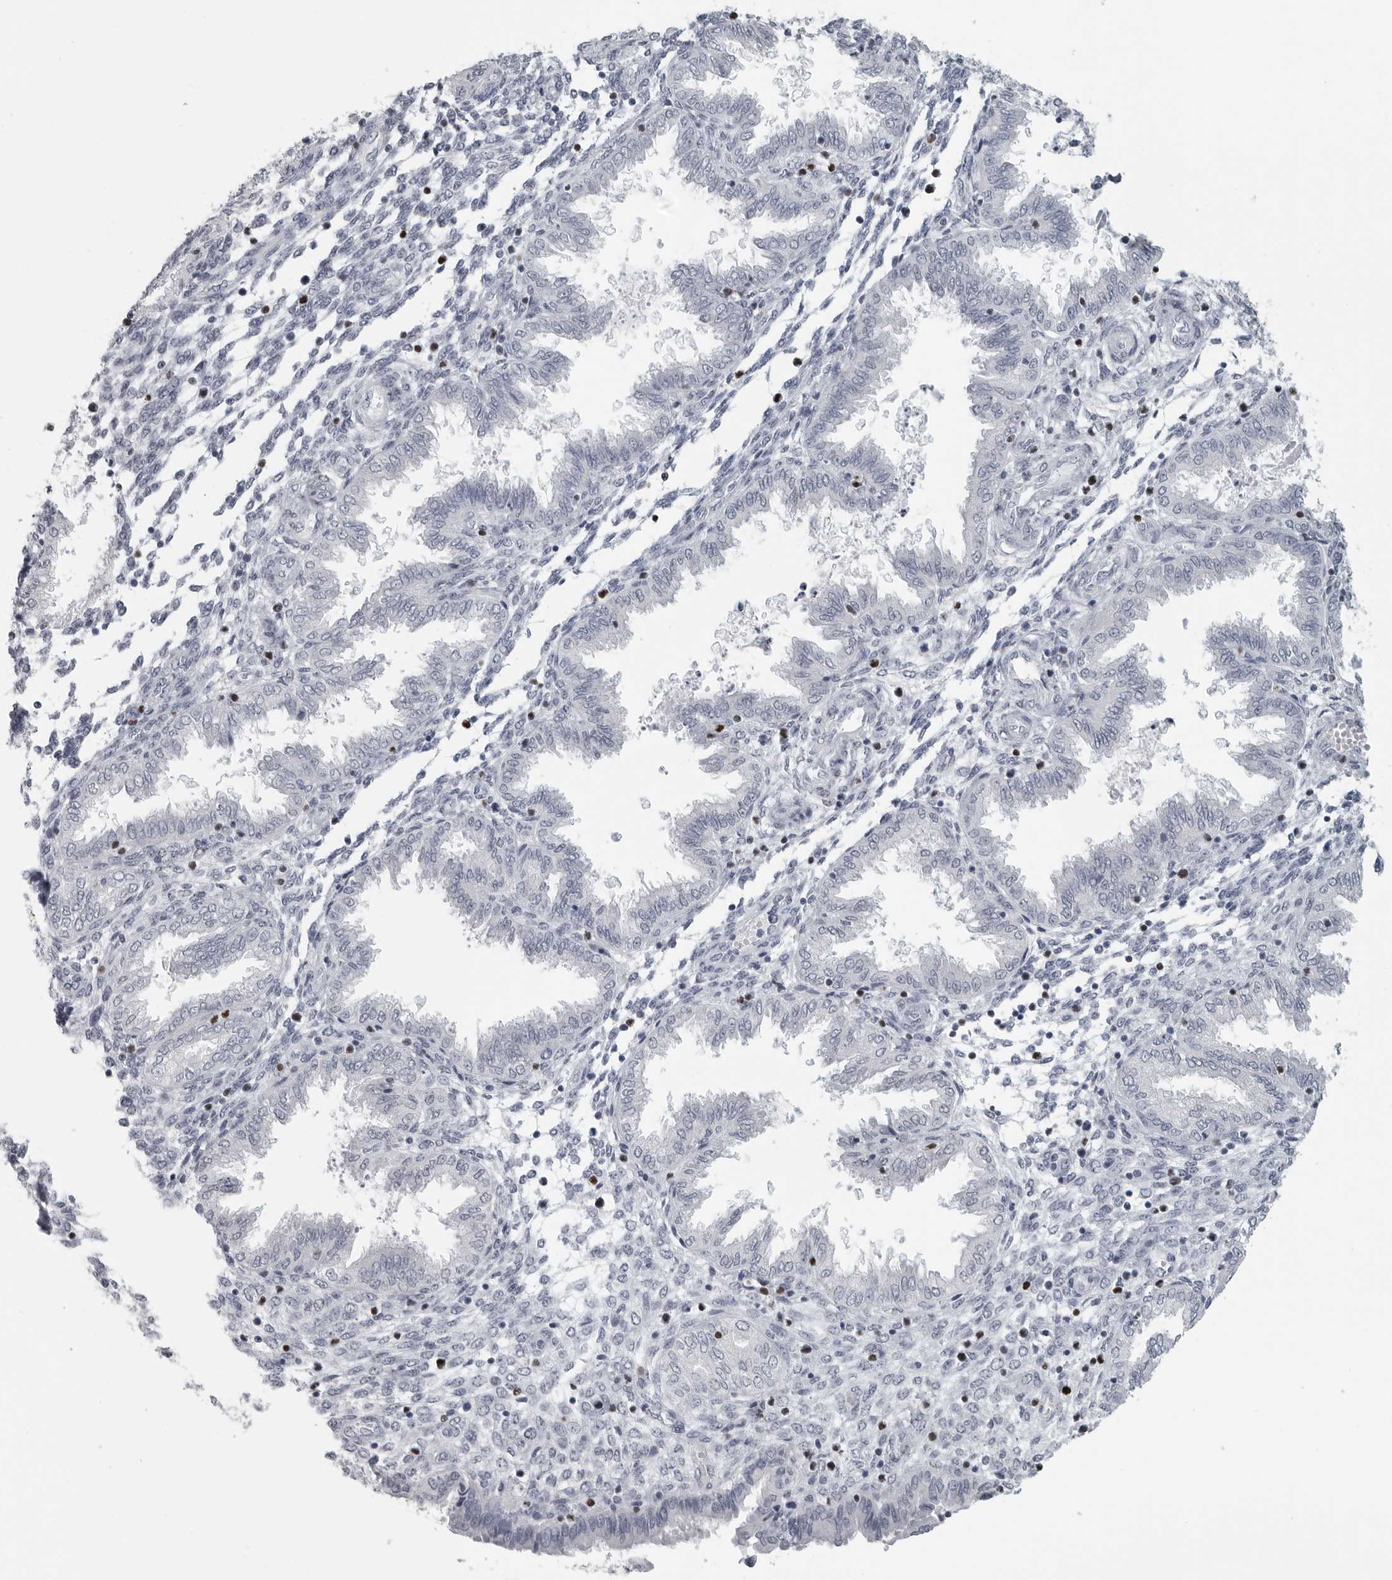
{"staining": {"intensity": "negative", "quantity": "none", "location": "none"}, "tissue": "endometrium", "cell_type": "Cells in endometrial stroma", "image_type": "normal", "snomed": [{"axis": "morphology", "description": "Normal tissue, NOS"}, {"axis": "topography", "description": "Endometrium"}], "caption": "Cells in endometrial stroma are negative for protein expression in unremarkable human endometrium.", "gene": "SATB2", "patient": {"sex": "female", "age": 33}}